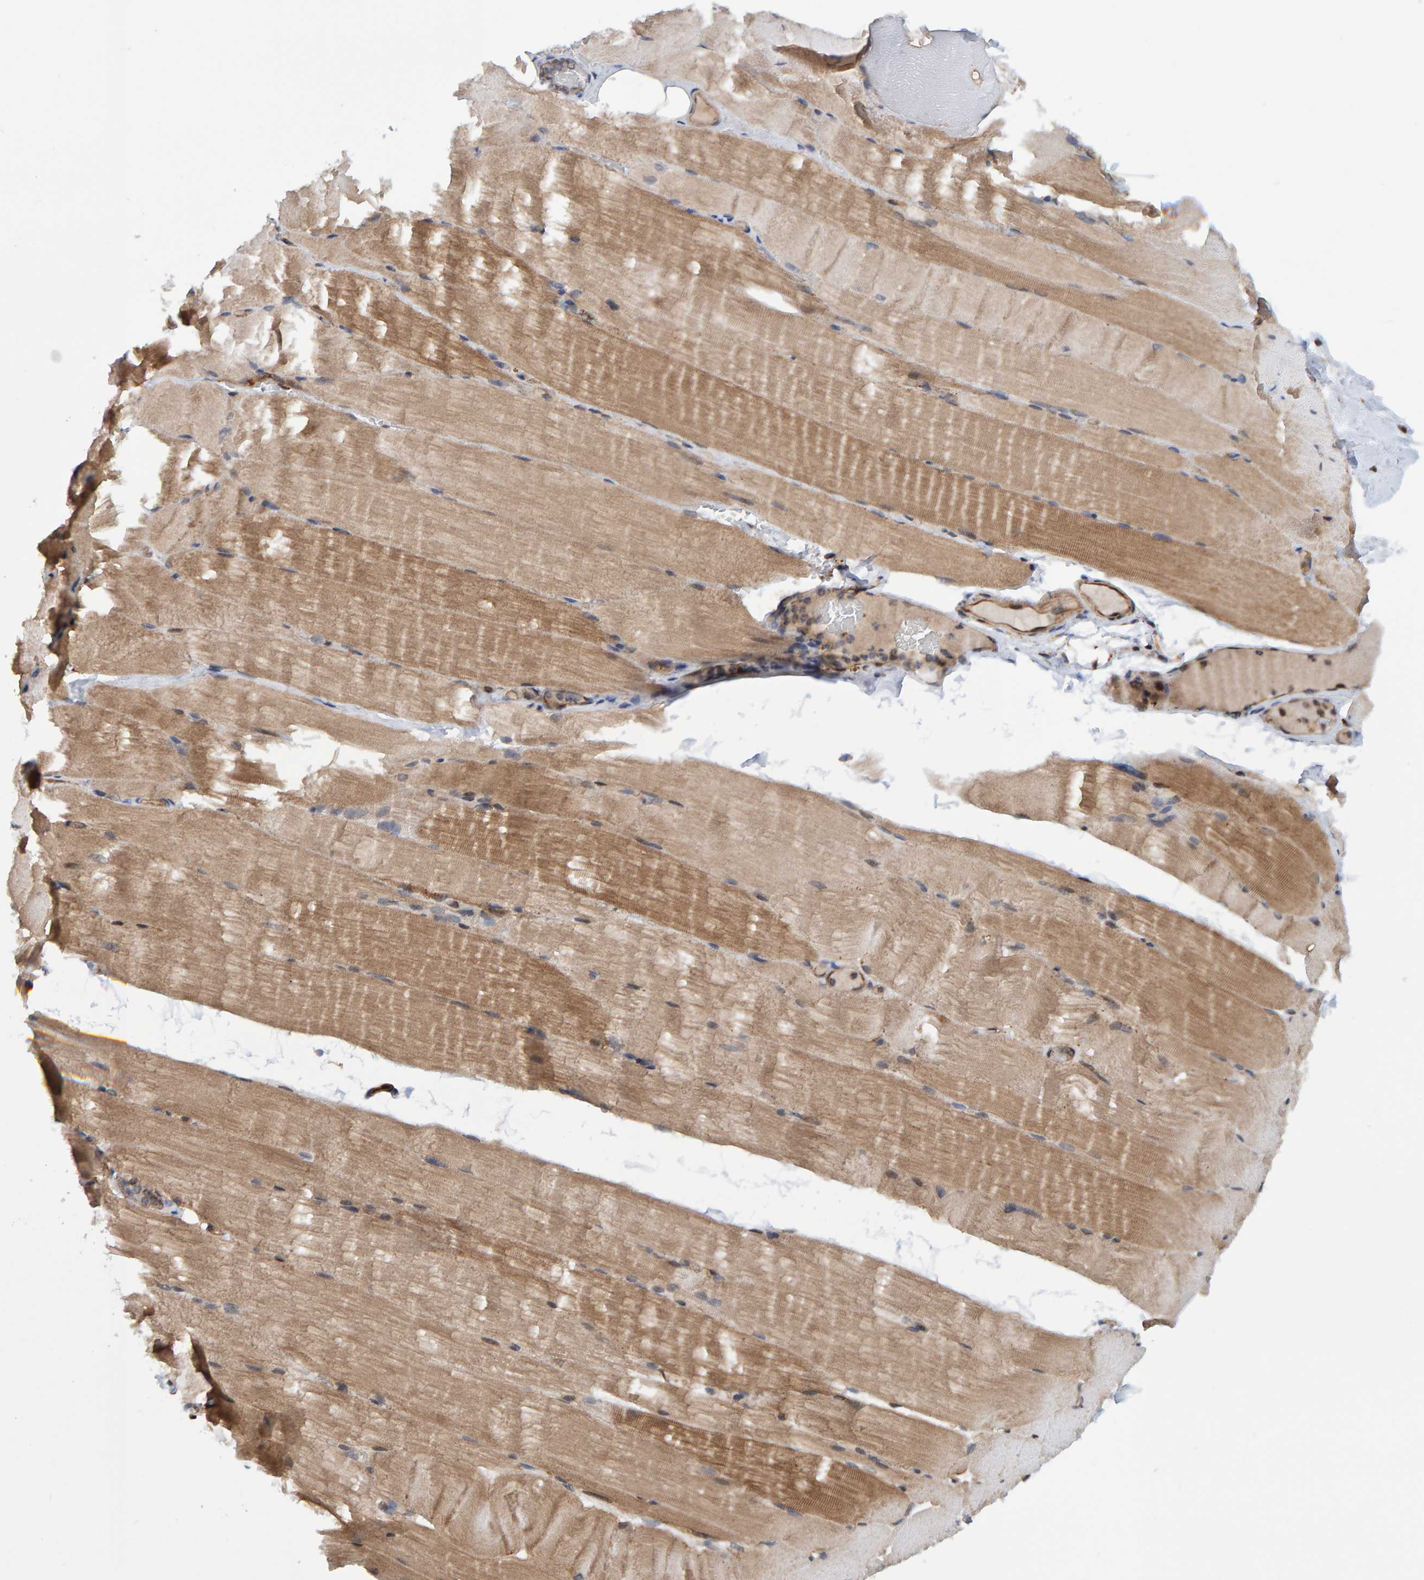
{"staining": {"intensity": "moderate", "quantity": "25%-75%", "location": "cytoplasmic/membranous"}, "tissue": "skeletal muscle", "cell_type": "Myocytes", "image_type": "normal", "snomed": [{"axis": "morphology", "description": "Normal tissue, NOS"}, {"axis": "topography", "description": "Skeletal muscle"}, {"axis": "topography", "description": "Parathyroid gland"}], "caption": "Moderate cytoplasmic/membranous expression is appreciated in approximately 25%-75% of myocytes in normal skeletal muscle. The staining was performed using DAB (3,3'-diaminobenzidine), with brown indicating positive protein expression. Nuclei are stained blue with hematoxylin.", "gene": "SCRN2", "patient": {"sex": "female", "age": 37}}